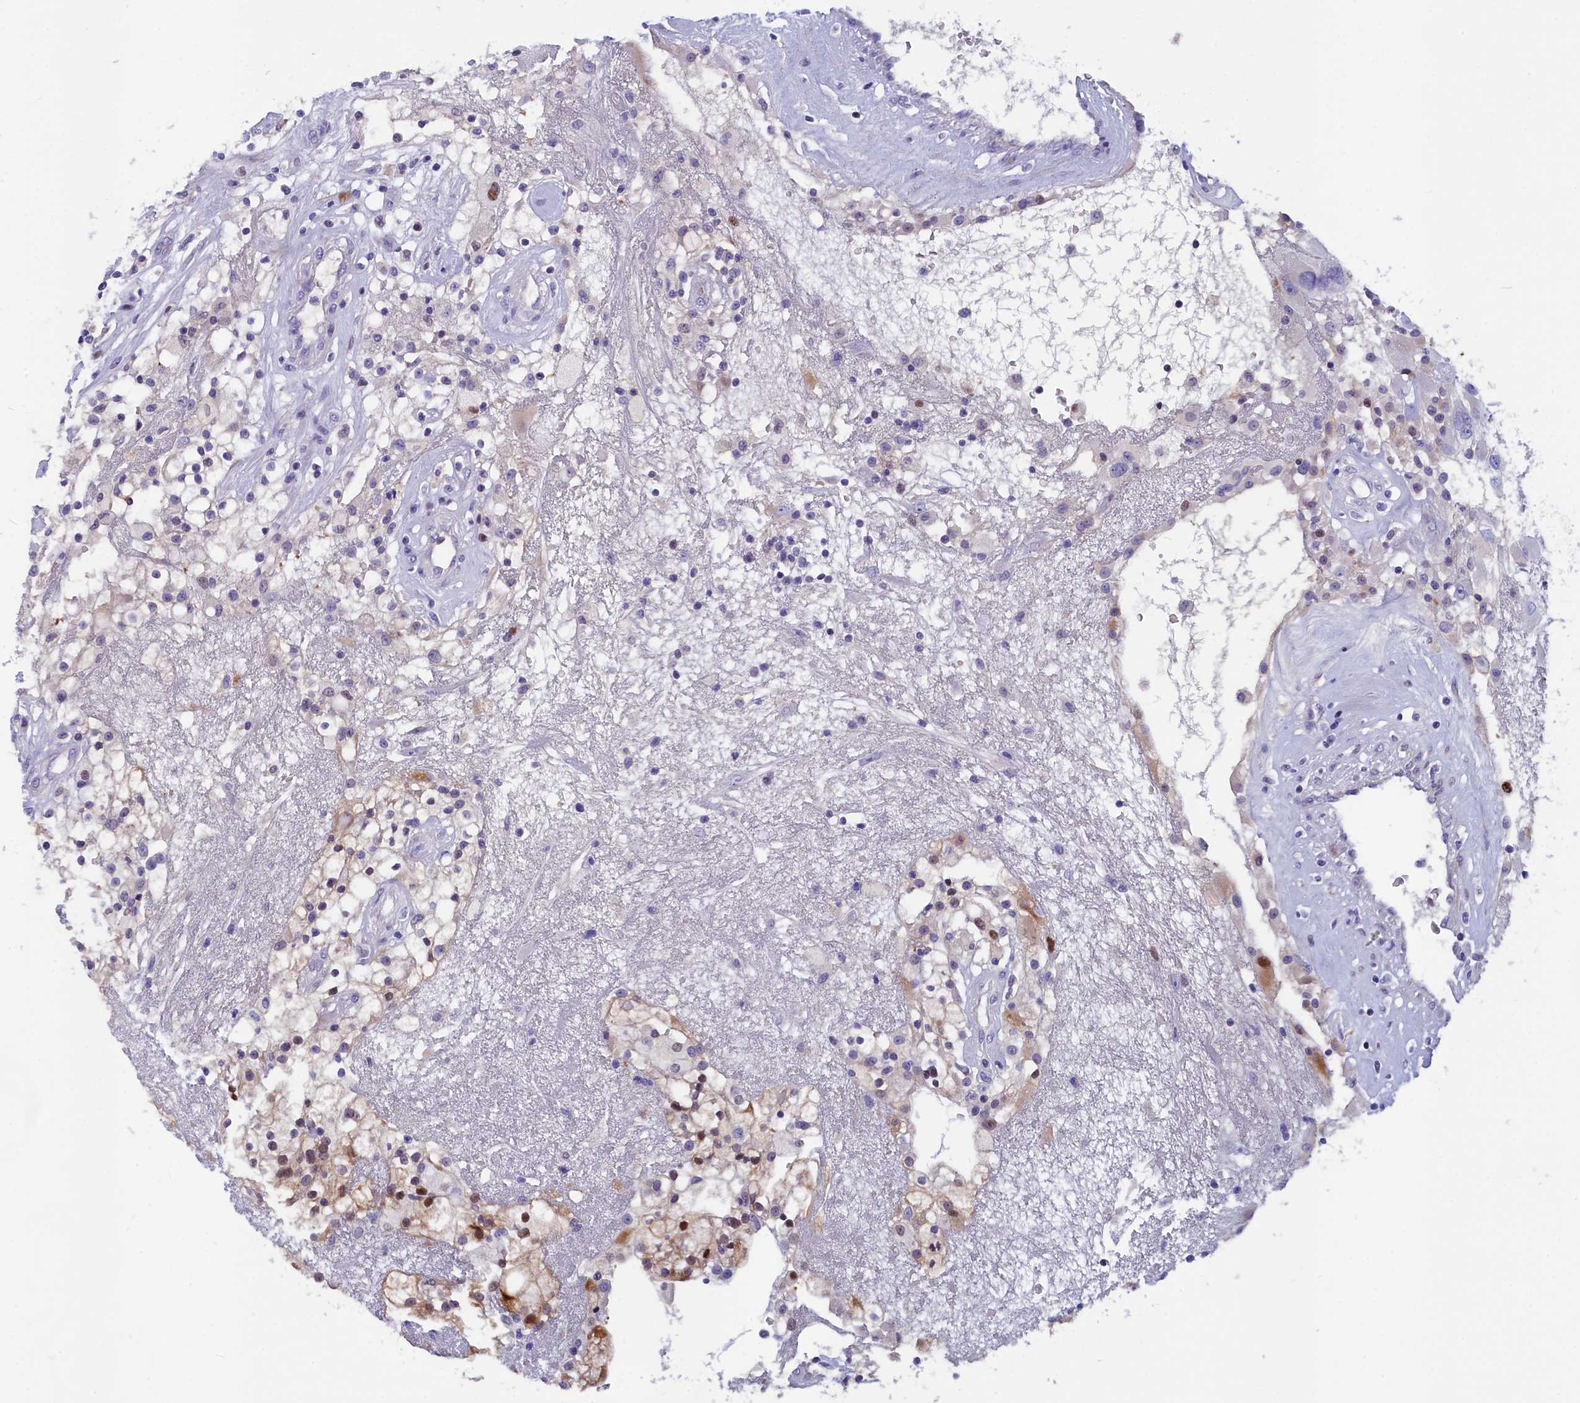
{"staining": {"intensity": "moderate", "quantity": "<25%", "location": "nuclear"}, "tissue": "renal cancer", "cell_type": "Tumor cells", "image_type": "cancer", "snomed": [{"axis": "morphology", "description": "Adenocarcinoma, NOS"}, {"axis": "topography", "description": "Kidney"}], "caption": "Moderate nuclear protein positivity is present in about <25% of tumor cells in renal adenocarcinoma.", "gene": "NKPD1", "patient": {"sex": "female", "age": 52}}